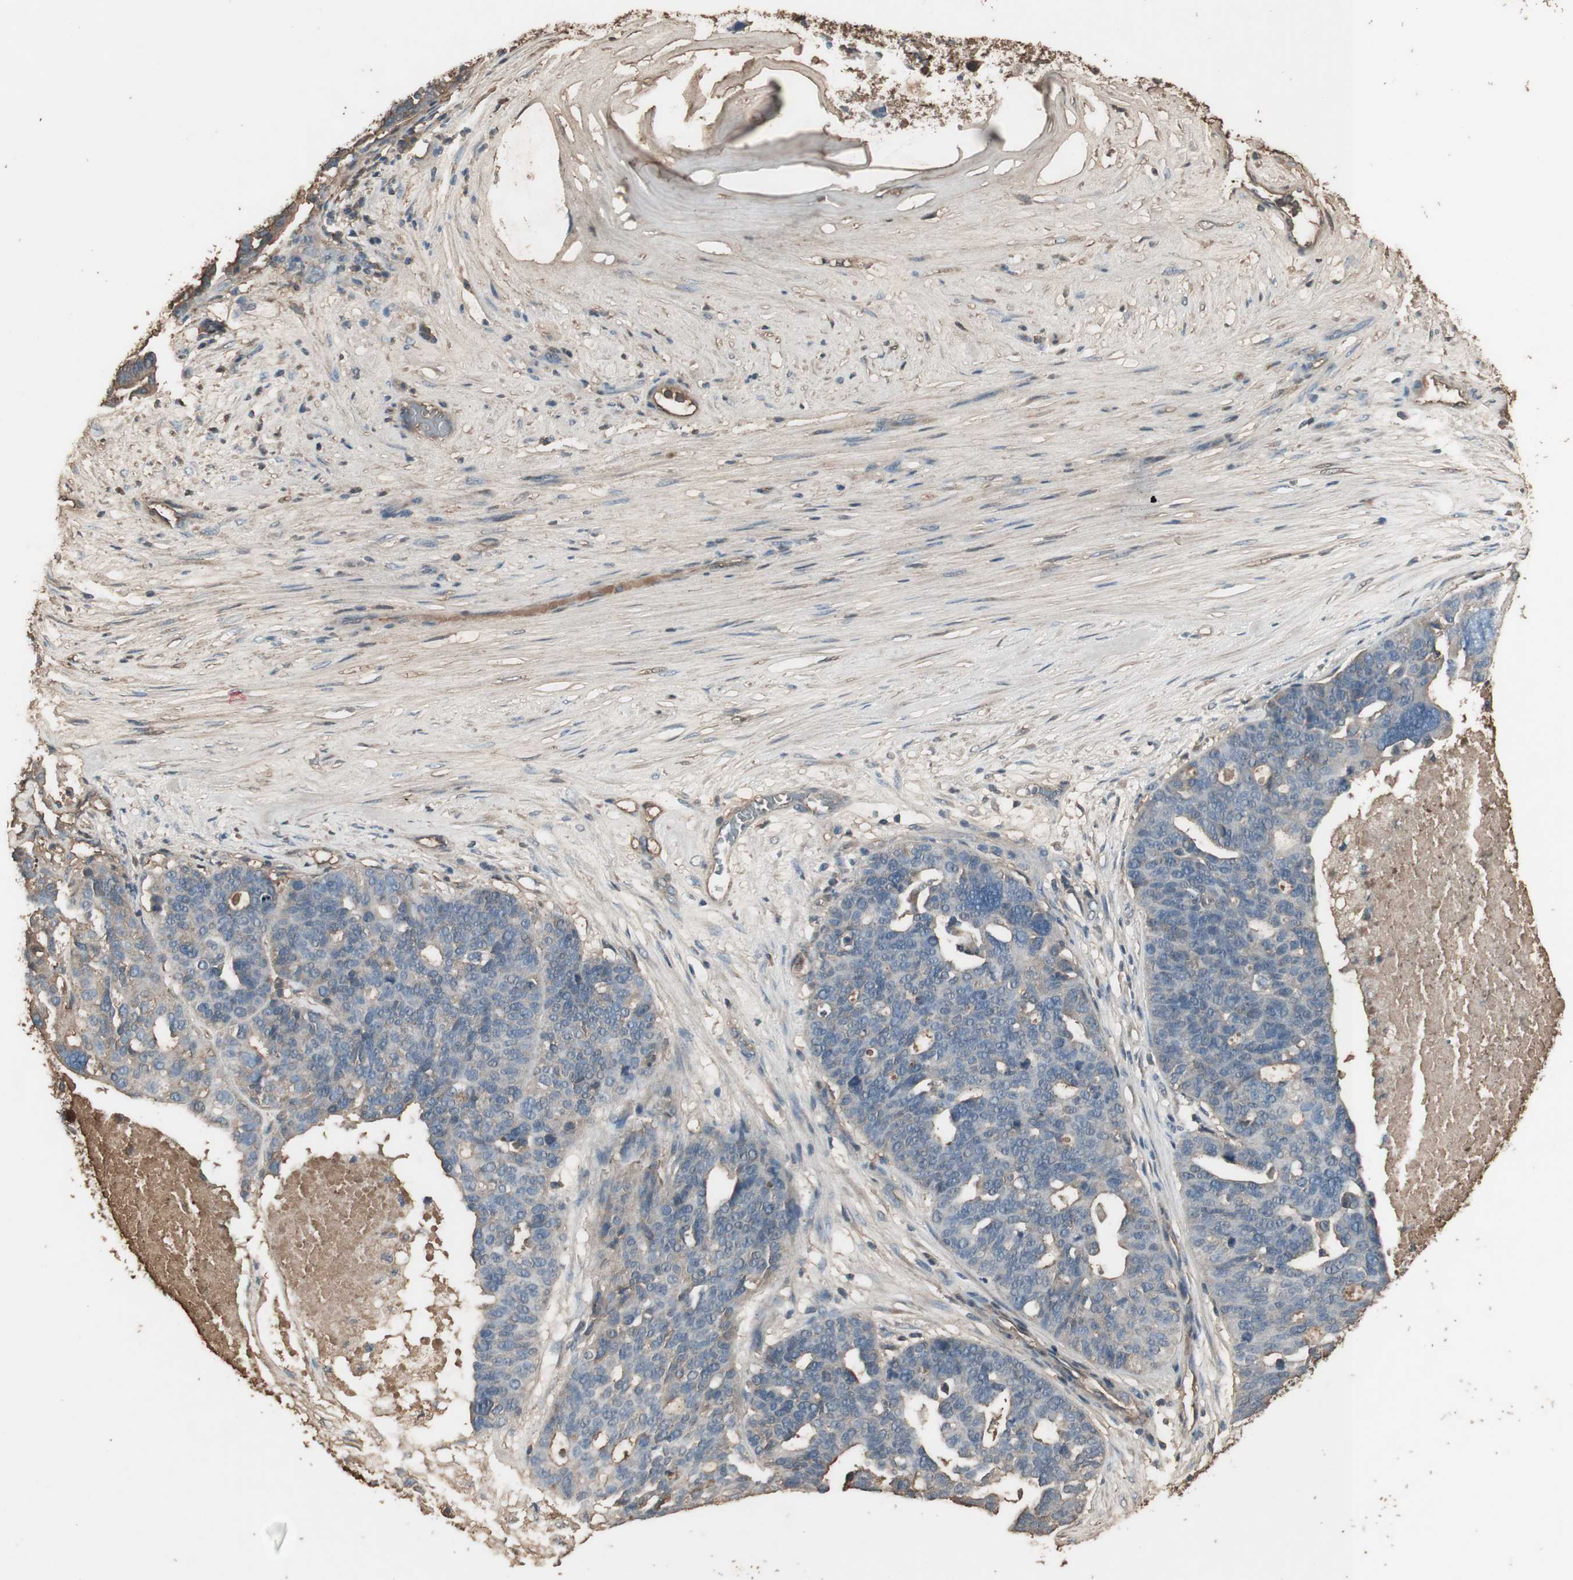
{"staining": {"intensity": "negative", "quantity": "none", "location": "none"}, "tissue": "ovarian cancer", "cell_type": "Tumor cells", "image_type": "cancer", "snomed": [{"axis": "morphology", "description": "Cystadenocarcinoma, serous, NOS"}, {"axis": "topography", "description": "Ovary"}], "caption": "Immunohistochemistry (IHC) image of neoplastic tissue: human ovarian cancer (serous cystadenocarcinoma) stained with DAB demonstrates no significant protein positivity in tumor cells.", "gene": "MMP14", "patient": {"sex": "female", "age": 59}}